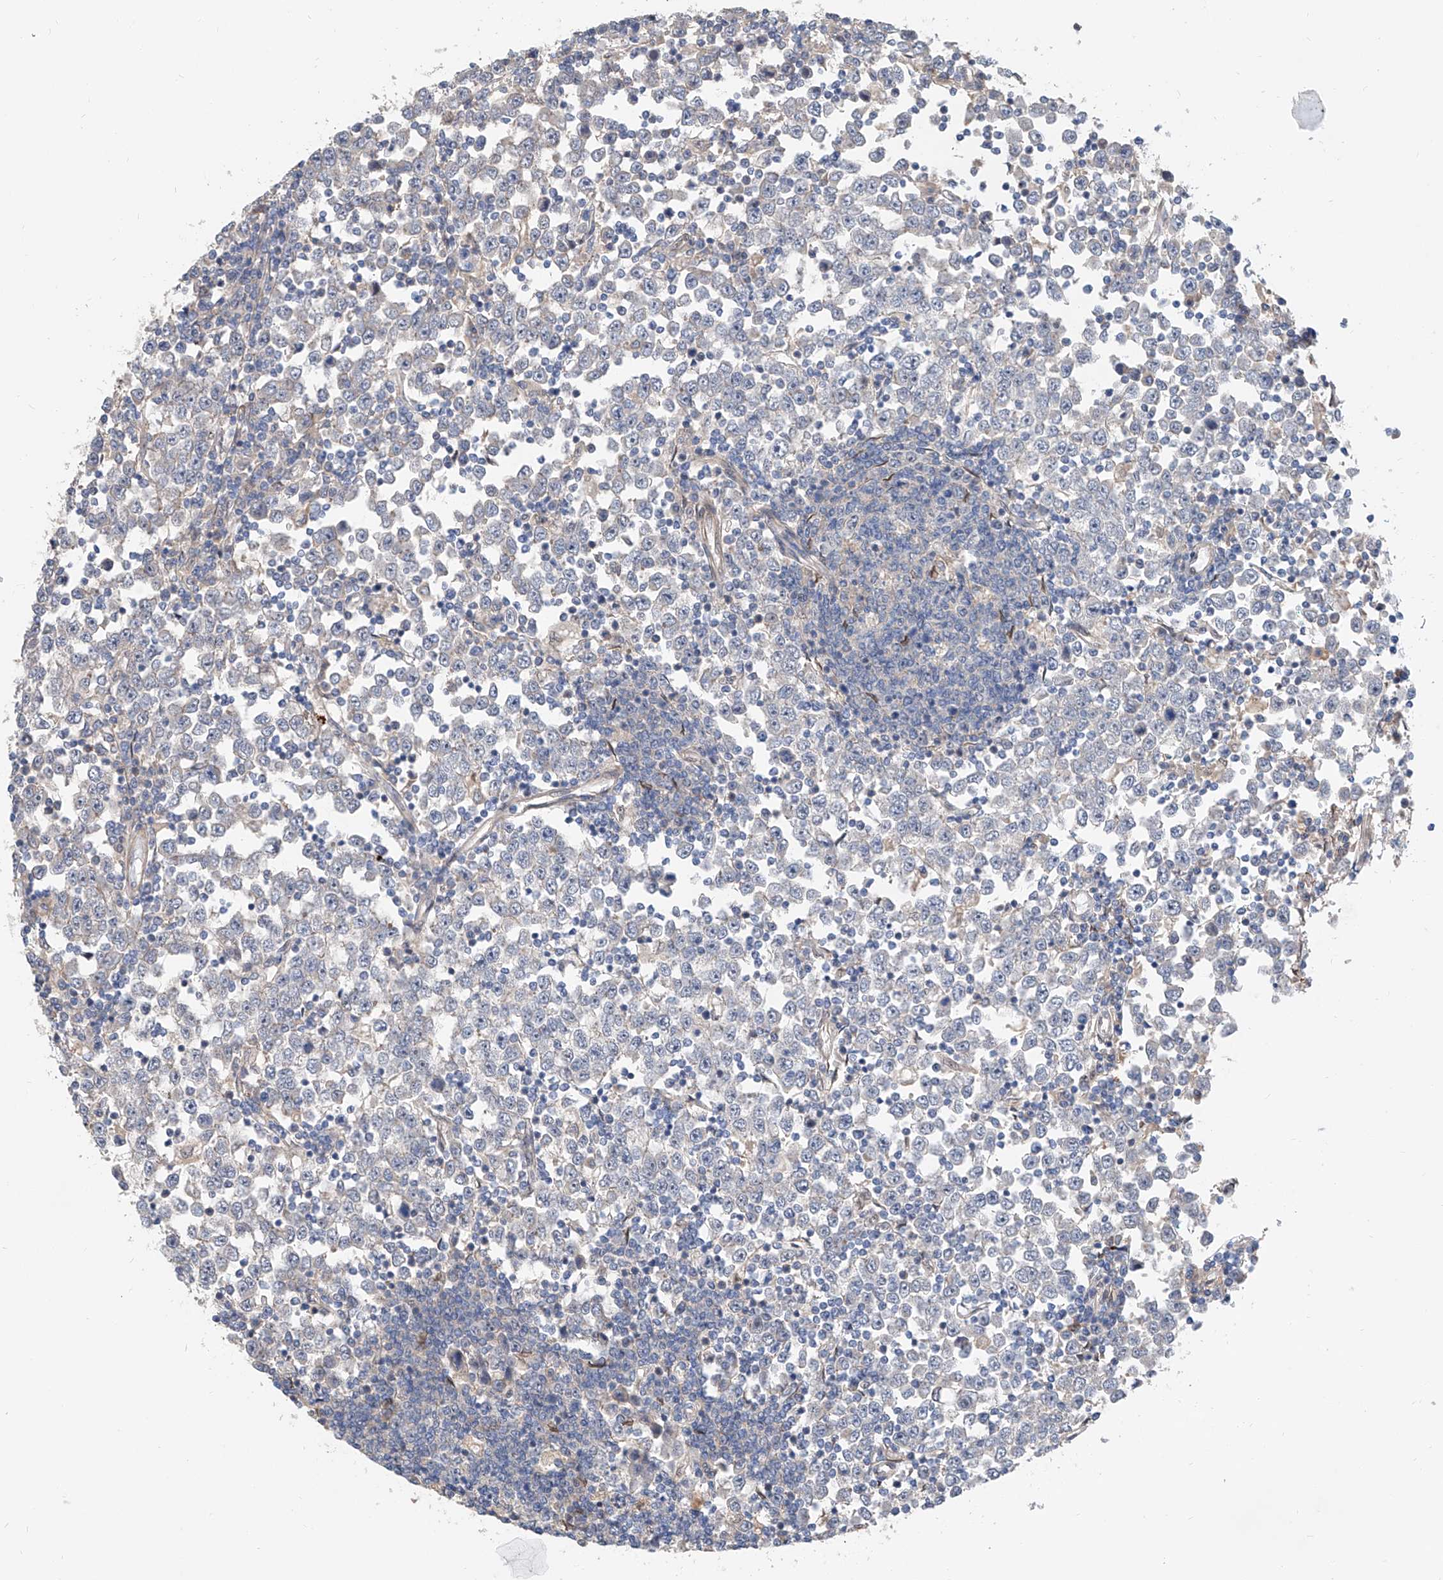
{"staining": {"intensity": "negative", "quantity": "none", "location": "none"}, "tissue": "testis cancer", "cell_type": "Tumor cells", "image_type": "cancer", "snomed": [{"axis": "morphology", "description": "Seminoma, NOS"}, {"axis": "topography", "description": "Testis"}], "caption": "The photomicrograph demonstrates no staining of tumor cells in seminoma (testis).", "gene": "MAGEE2", "patient": {"sex": "male", "age": 65}}